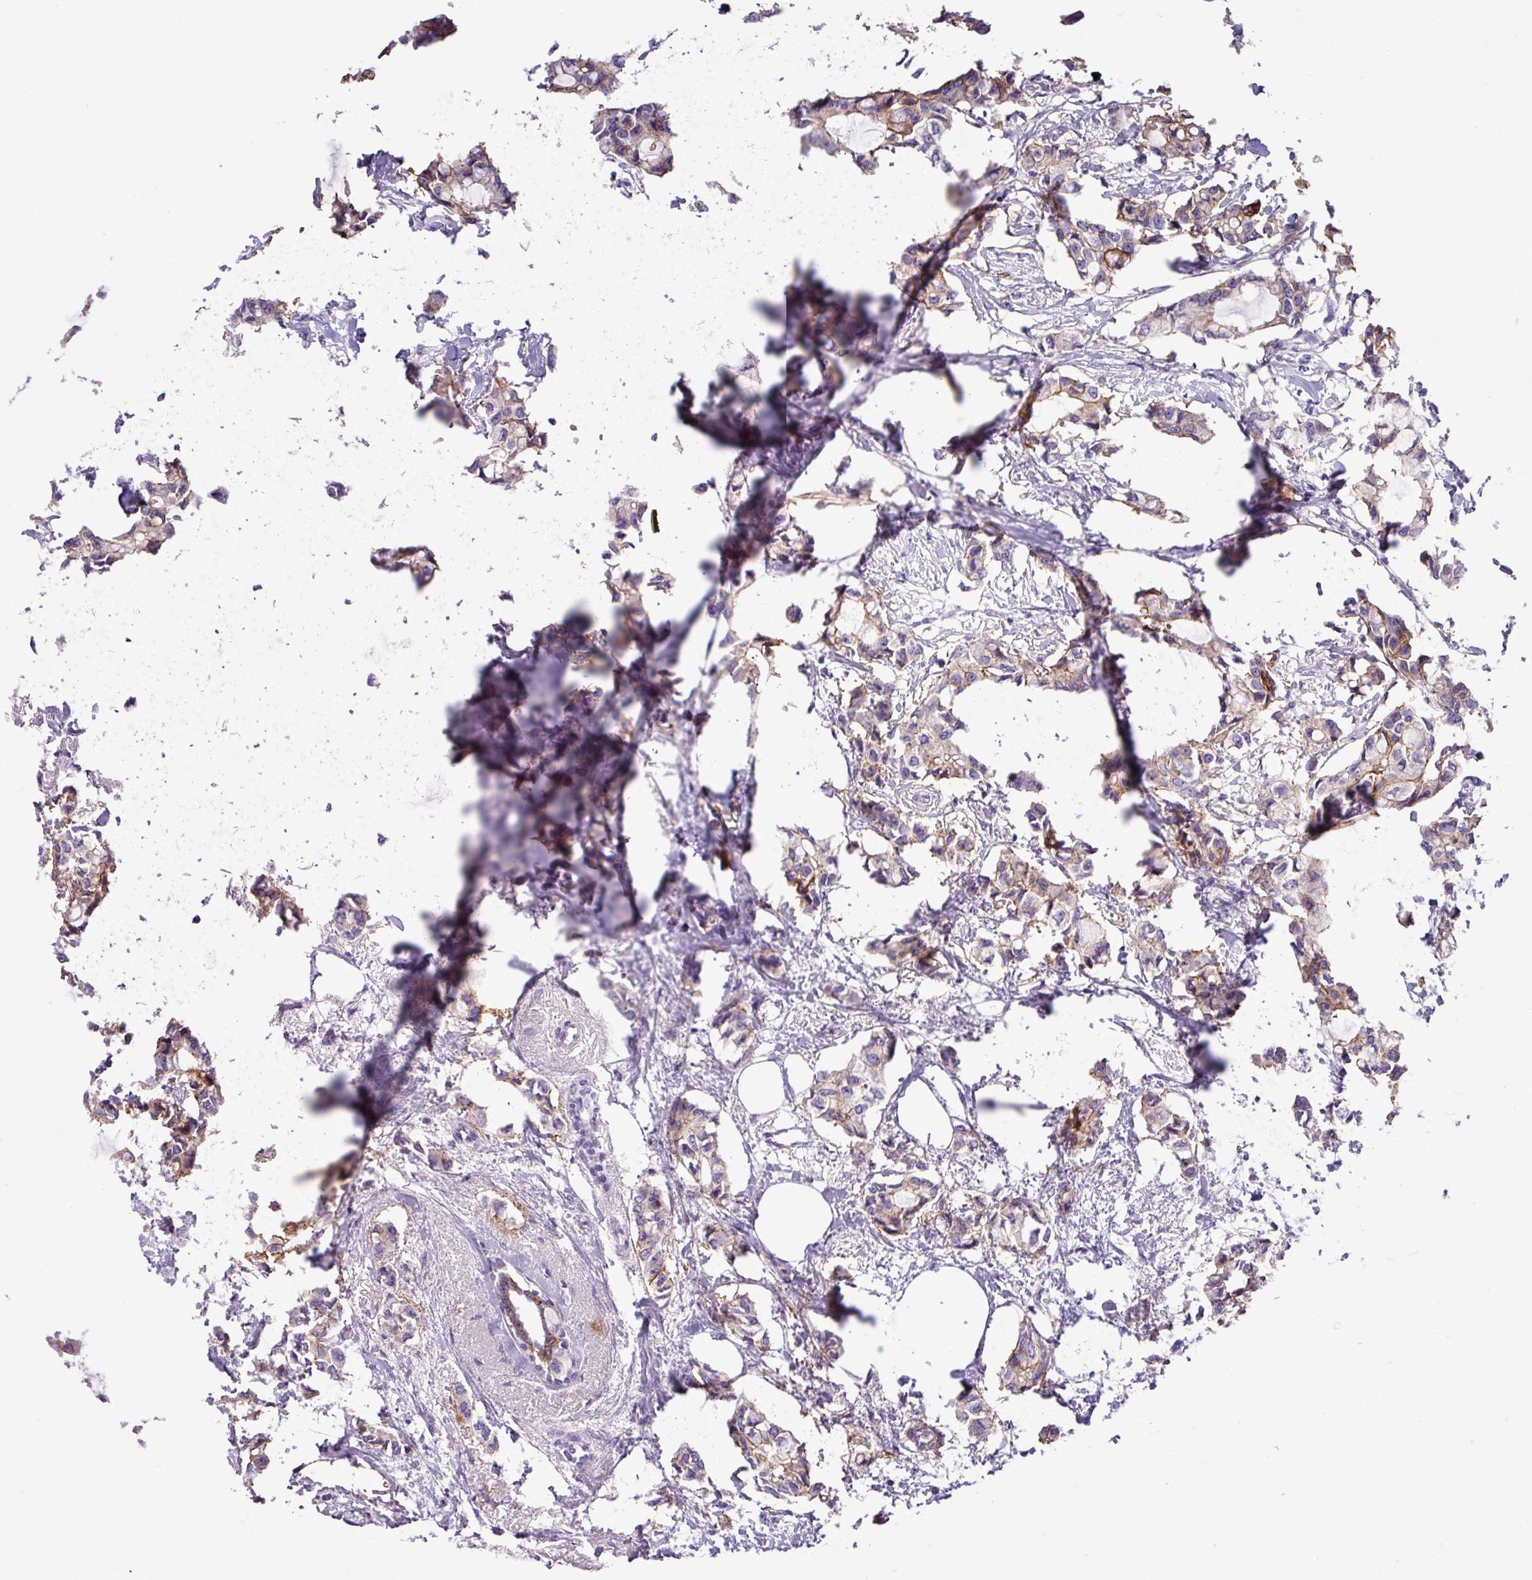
{"staining": {"intensity": "moderate", "quantity": "<25%", "location": "cytoplasmic/membranous"}, "tissue": "breast cancer", "cell_type": "Tumor cells", "image_type": "cancer", "snomed": [{"axis": "morphology", "description": "Duct carcinoma"}, {"axis": "topography", "description": "Breast"}], "caption": "A low amount of moderate cytoplasmic/membranous positivity is identified in about <25% of tumor cells in breast cancer (invasive ductal carcinoma) tissue.", "gene": "EPCAM", "patient": {"sex": "female", "age": 73}}